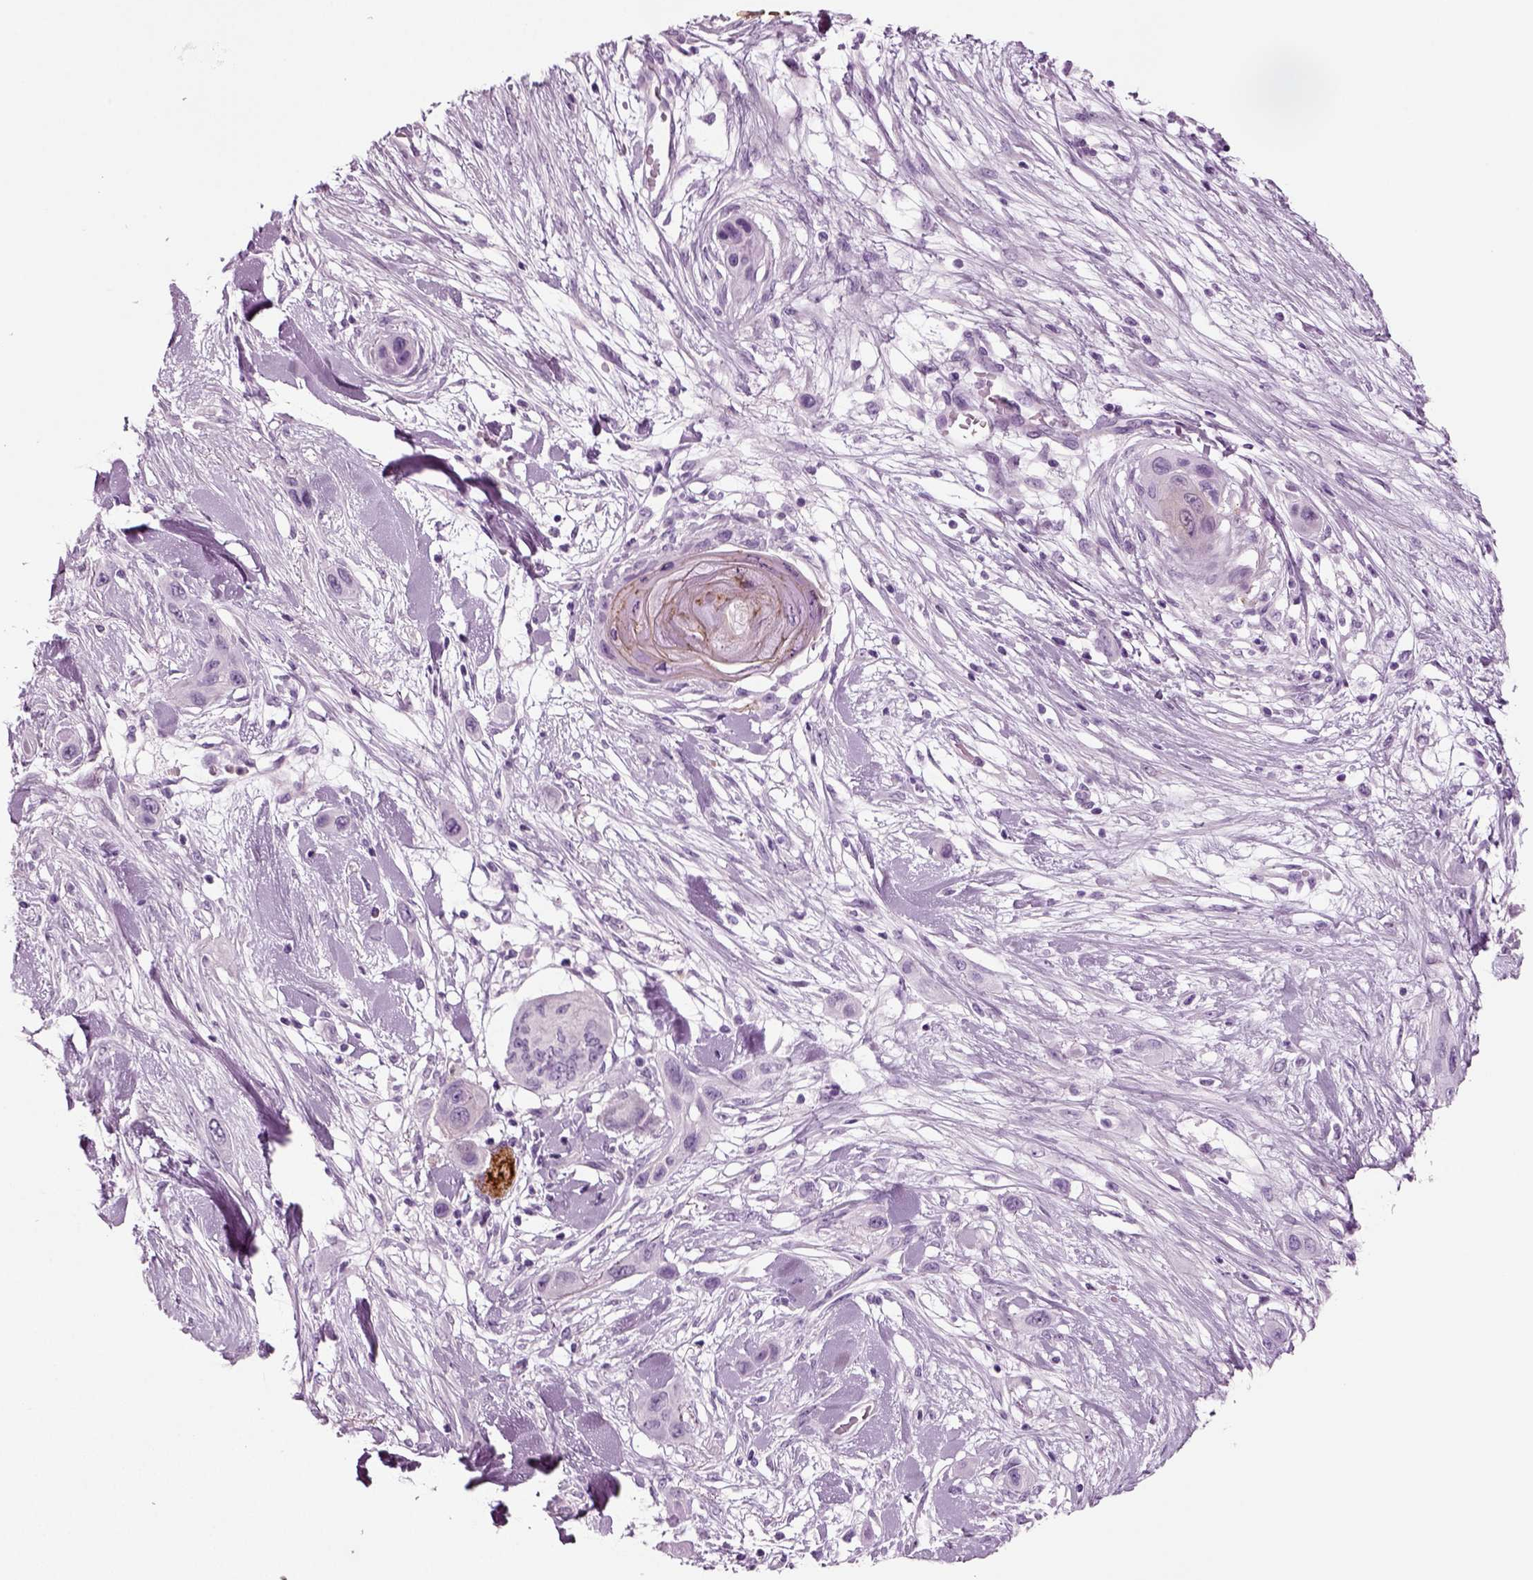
{"staining": {"intensity": "negative", "quantity": "none", "location": "none"}, "tissue": "skin cancer", "cell_type": "Tumor cells", "image_type": "cancer", "snomed": [{"axis": "morphology", "description": "Squamous cell carcinoma, NOS"}, {"axis": "topography", "description": "Skin"}], "caption": "IHC histopathology image of human skin cancer stained for a protein (brown), which shows no positivity in tumor cells.", "gene": "CRABP1", "patient": {"sex": "male", "age": 79}}